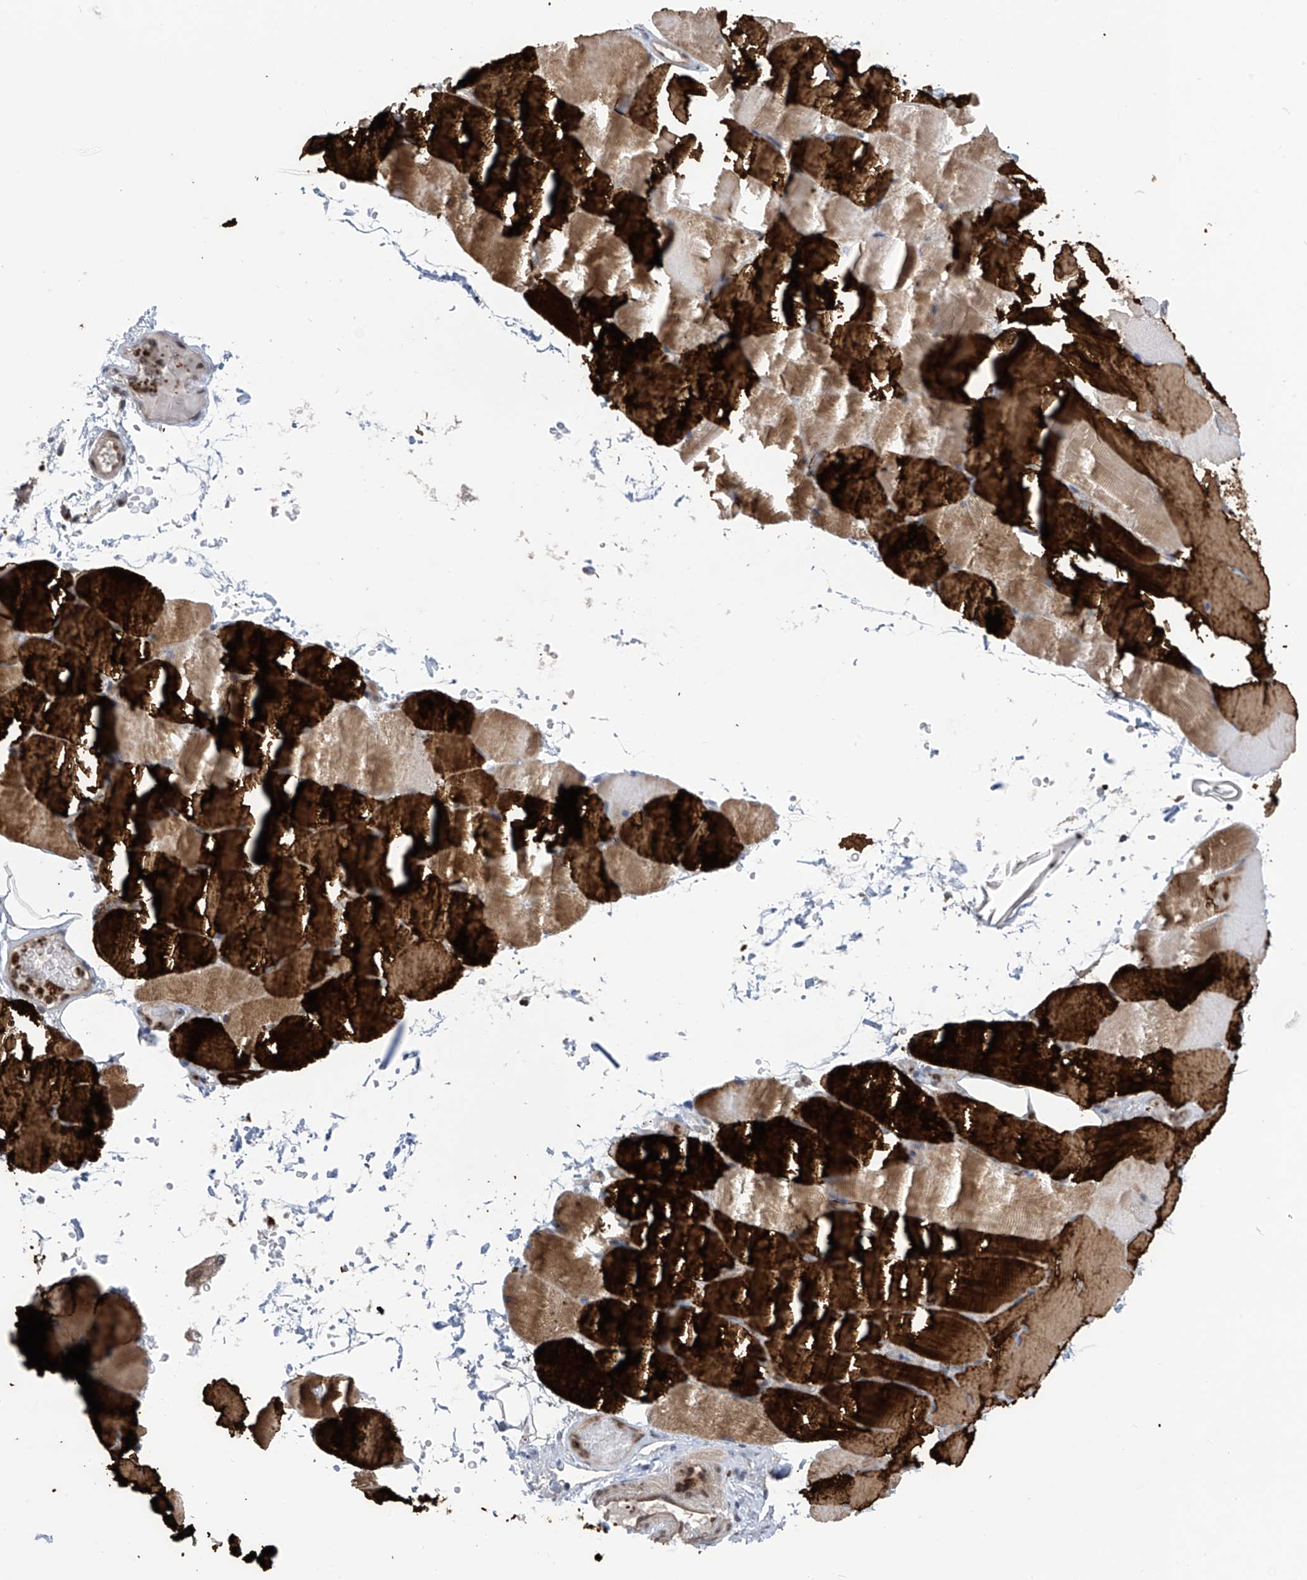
{"staining": {"intensity": "strong", "quantity": "25%-75%", "location": "cytoplasmic/membranous"}, "tissue": "skeletal muscle", "cell_type": "Myocytes", "image_type": "normal", "snomed": [{"axis": "morphology", "description": "Normal tissue, NOS"}, {"axis": "topography", "description": "Skeletal muscle"}, {"axis": "topography", "description": "Parathyroid gland"}], "caption": "Immunohistochemistry (IHC) staining of unremarkable skeletal muscle, which demonstrates high levels of strong cytoplasmic/membranous positivity in approximately 25%-75% of myocytes indicating strong cytoplasmic/membranous protein staining. The staining was performed using DAB (brown) for protein detection and nuclei were counterstained in hematoxylin (blue).", "gene": "DNAJC9", "patient": {"sex": "female", "age": 37}}